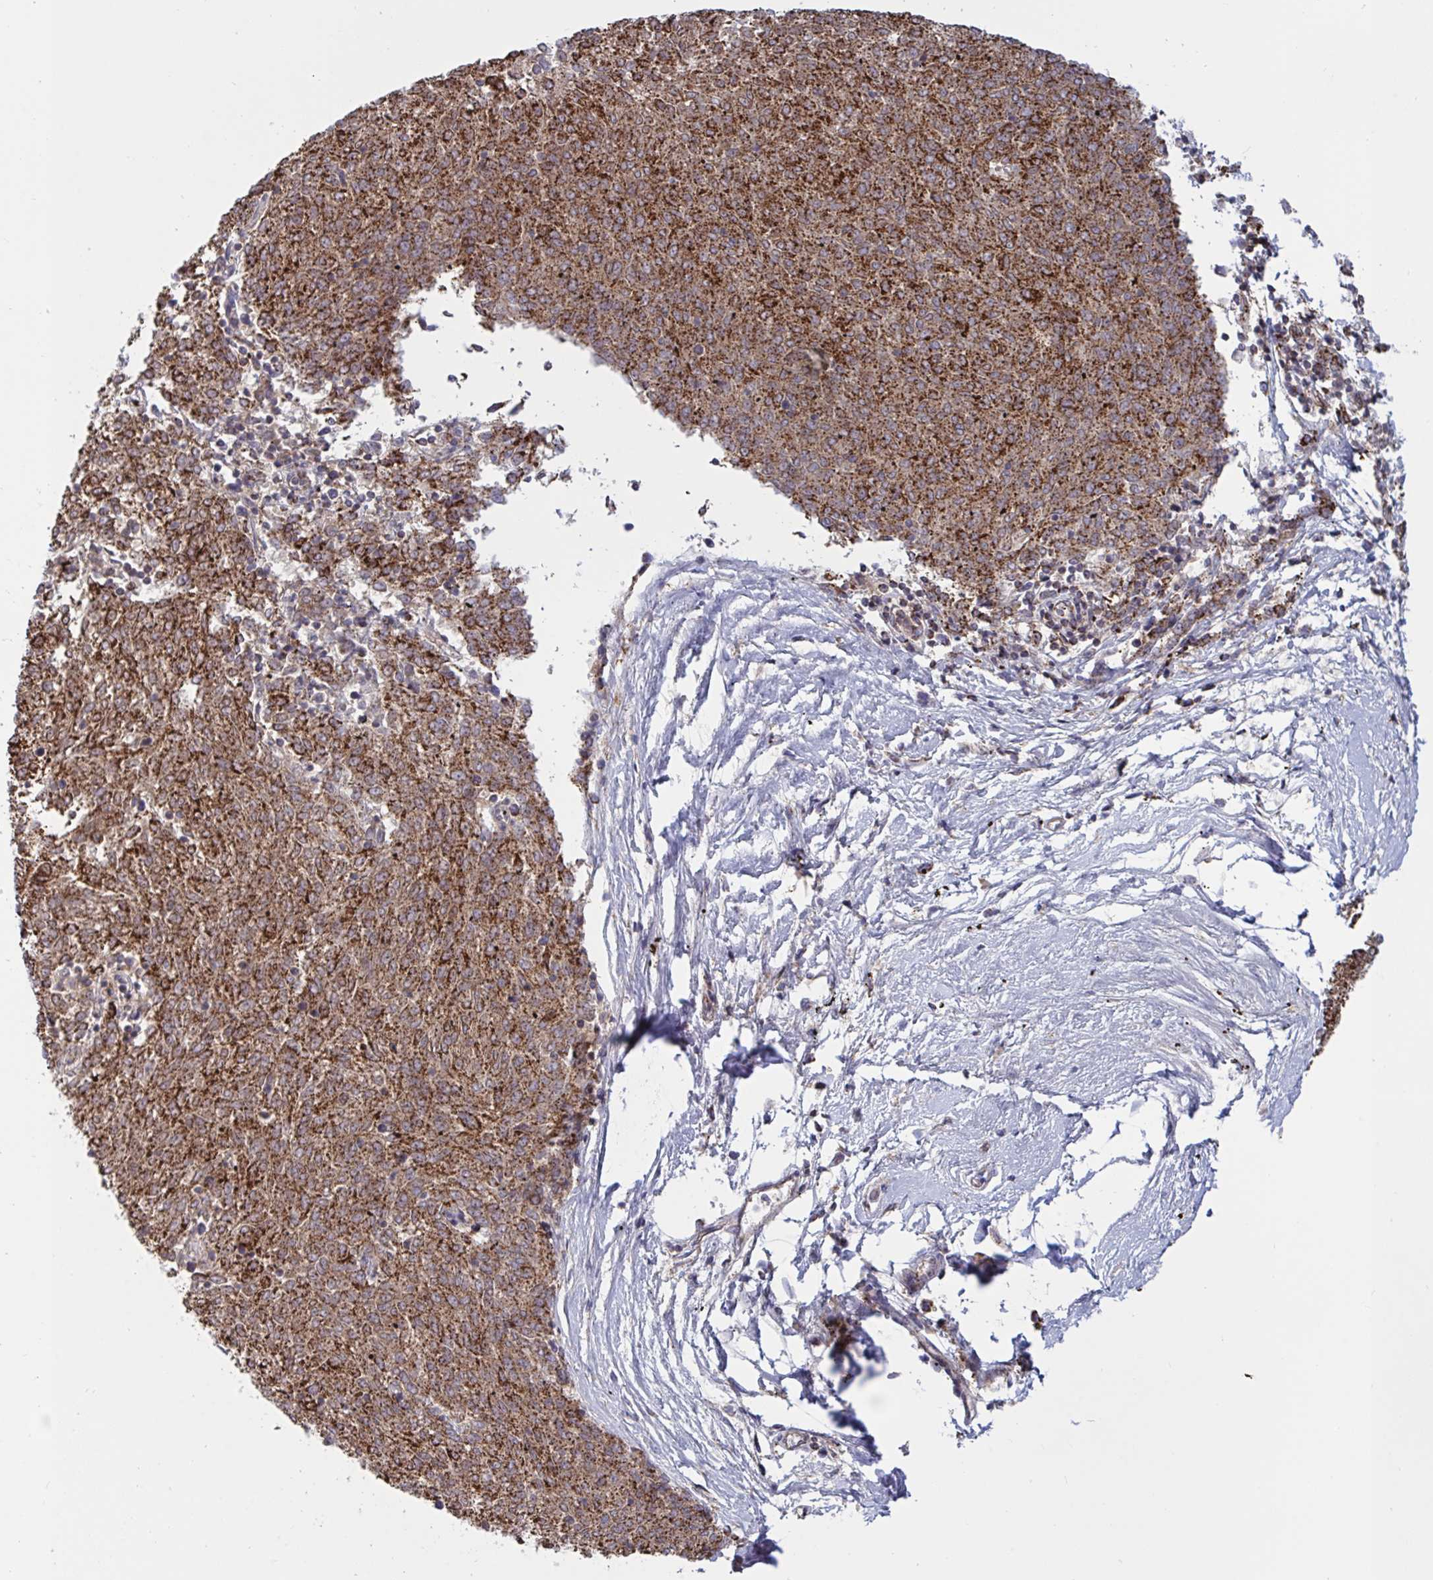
{"staining": {"intensity": "strong", "quantity": ">75%", "location": "cytoplasmic/membranous"}, "tissue": "melanoma", "cell_type": "Tumor cells", "image_type": "cancer", "snomed": [{"axis": "morphology", "description": "Malignant melanoma, NOS"}, {"axis": "topography", "description": "Skin"}], "caption": "Immunohistochemistry (IHC) staining of malignant melanoma, which demonstrates high levels of strong cytoplasmic/membranous positivity in about >75% of tumor cells indicating strong cytoplasmic/membranous protein positivity. The staining was performed using DAB (brown) for protein detection and nuclei were counterstained in hematoxylin (blue).", "gene": "HSPE1", "patient": {"sex": "female", "age": 72}}